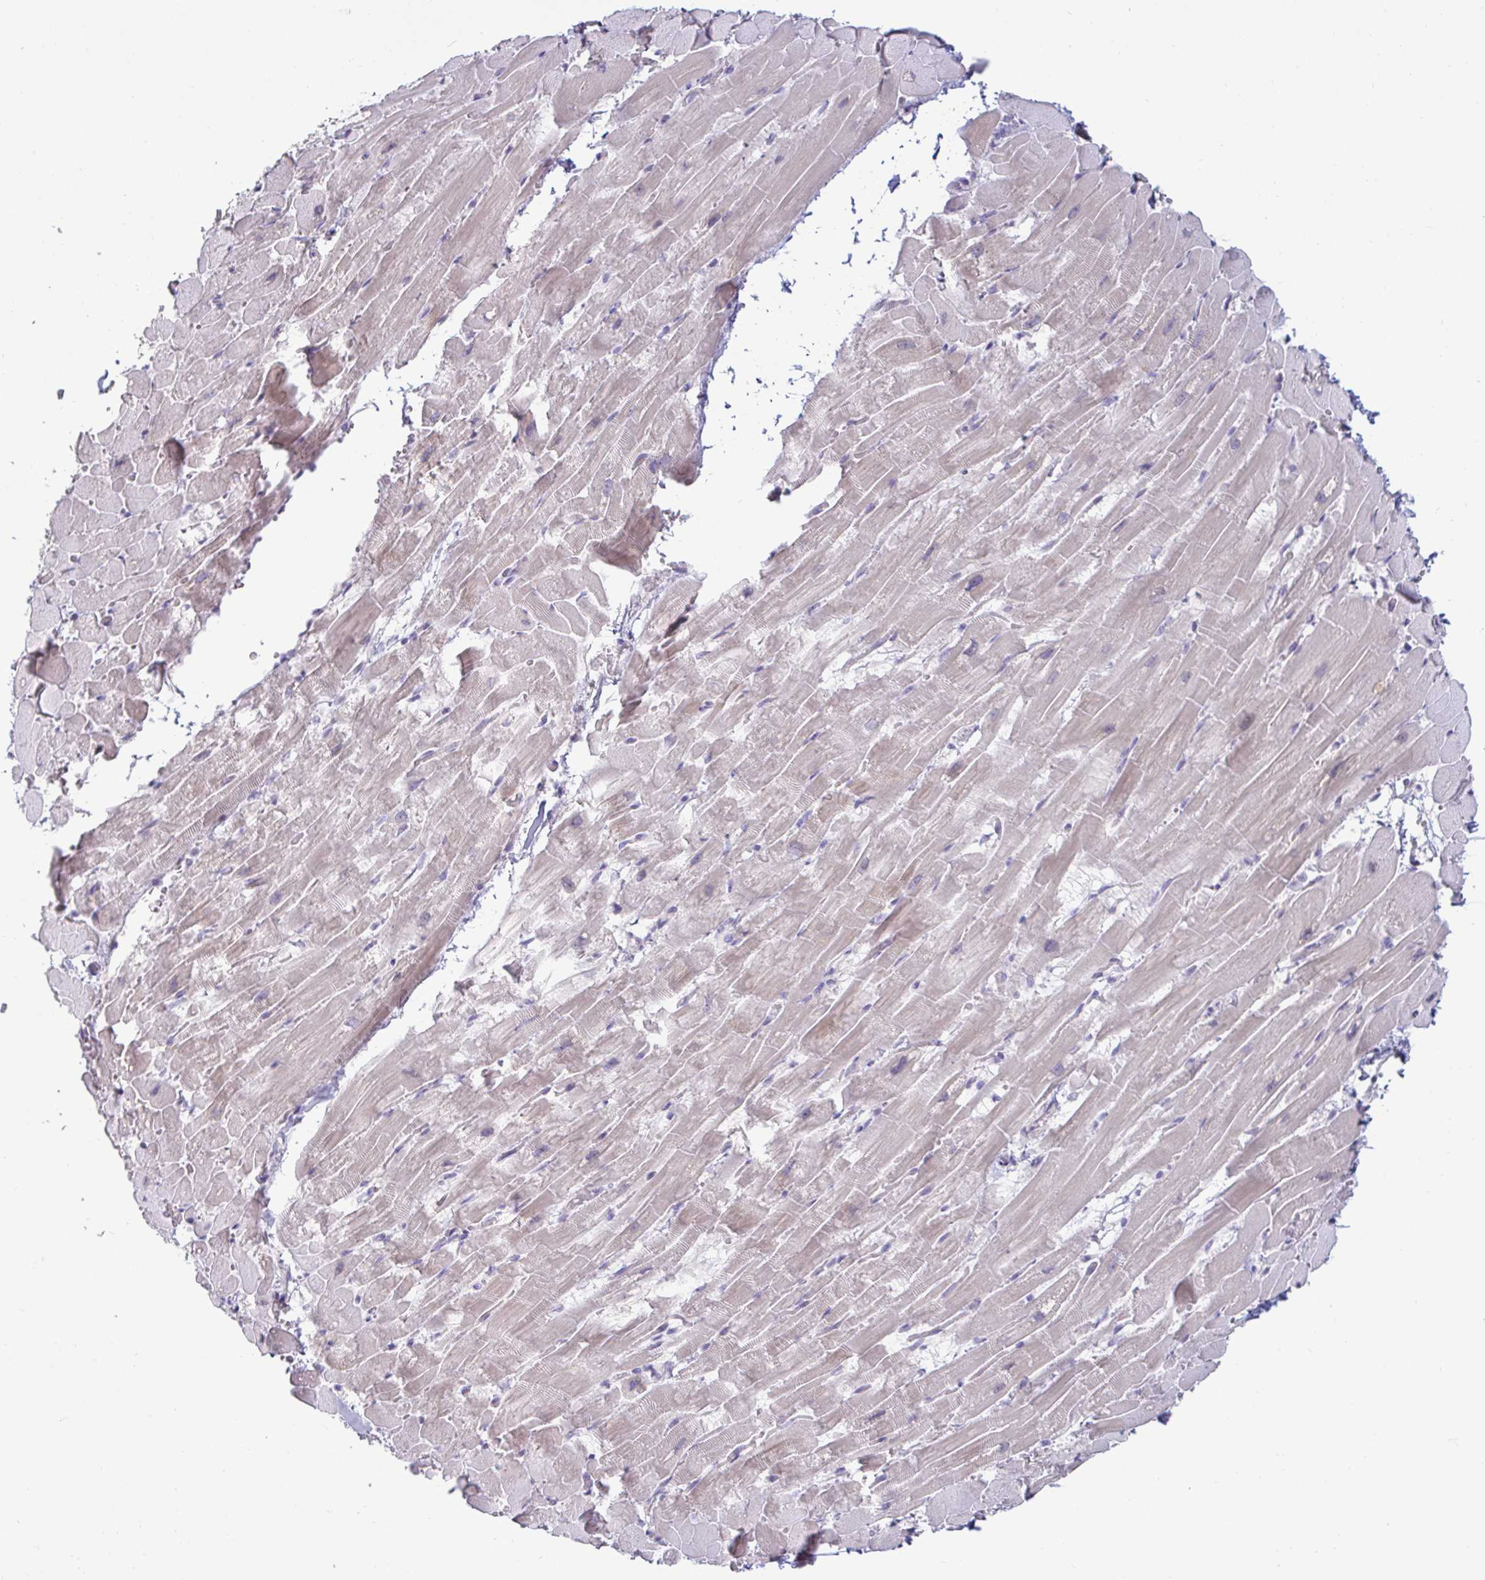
{"staining": {"intensity": "negative", "quantity": "none", "location": "none"}, "tissue": "heart muscle", "cell_type": "Cardiomyocytes", "image_type": "normal", "snomed": [{"axis": "morphology", "description": "Normal tissue, NOS"}, {"axis": "topography", "description": "Heart"}], "caption": "This is an IHC histopathology image of benign human heart muscle. There is no staining in cardiomyocytes.", "gene": "GSTM1", "patient": {"sex": "male", "age": 37}}